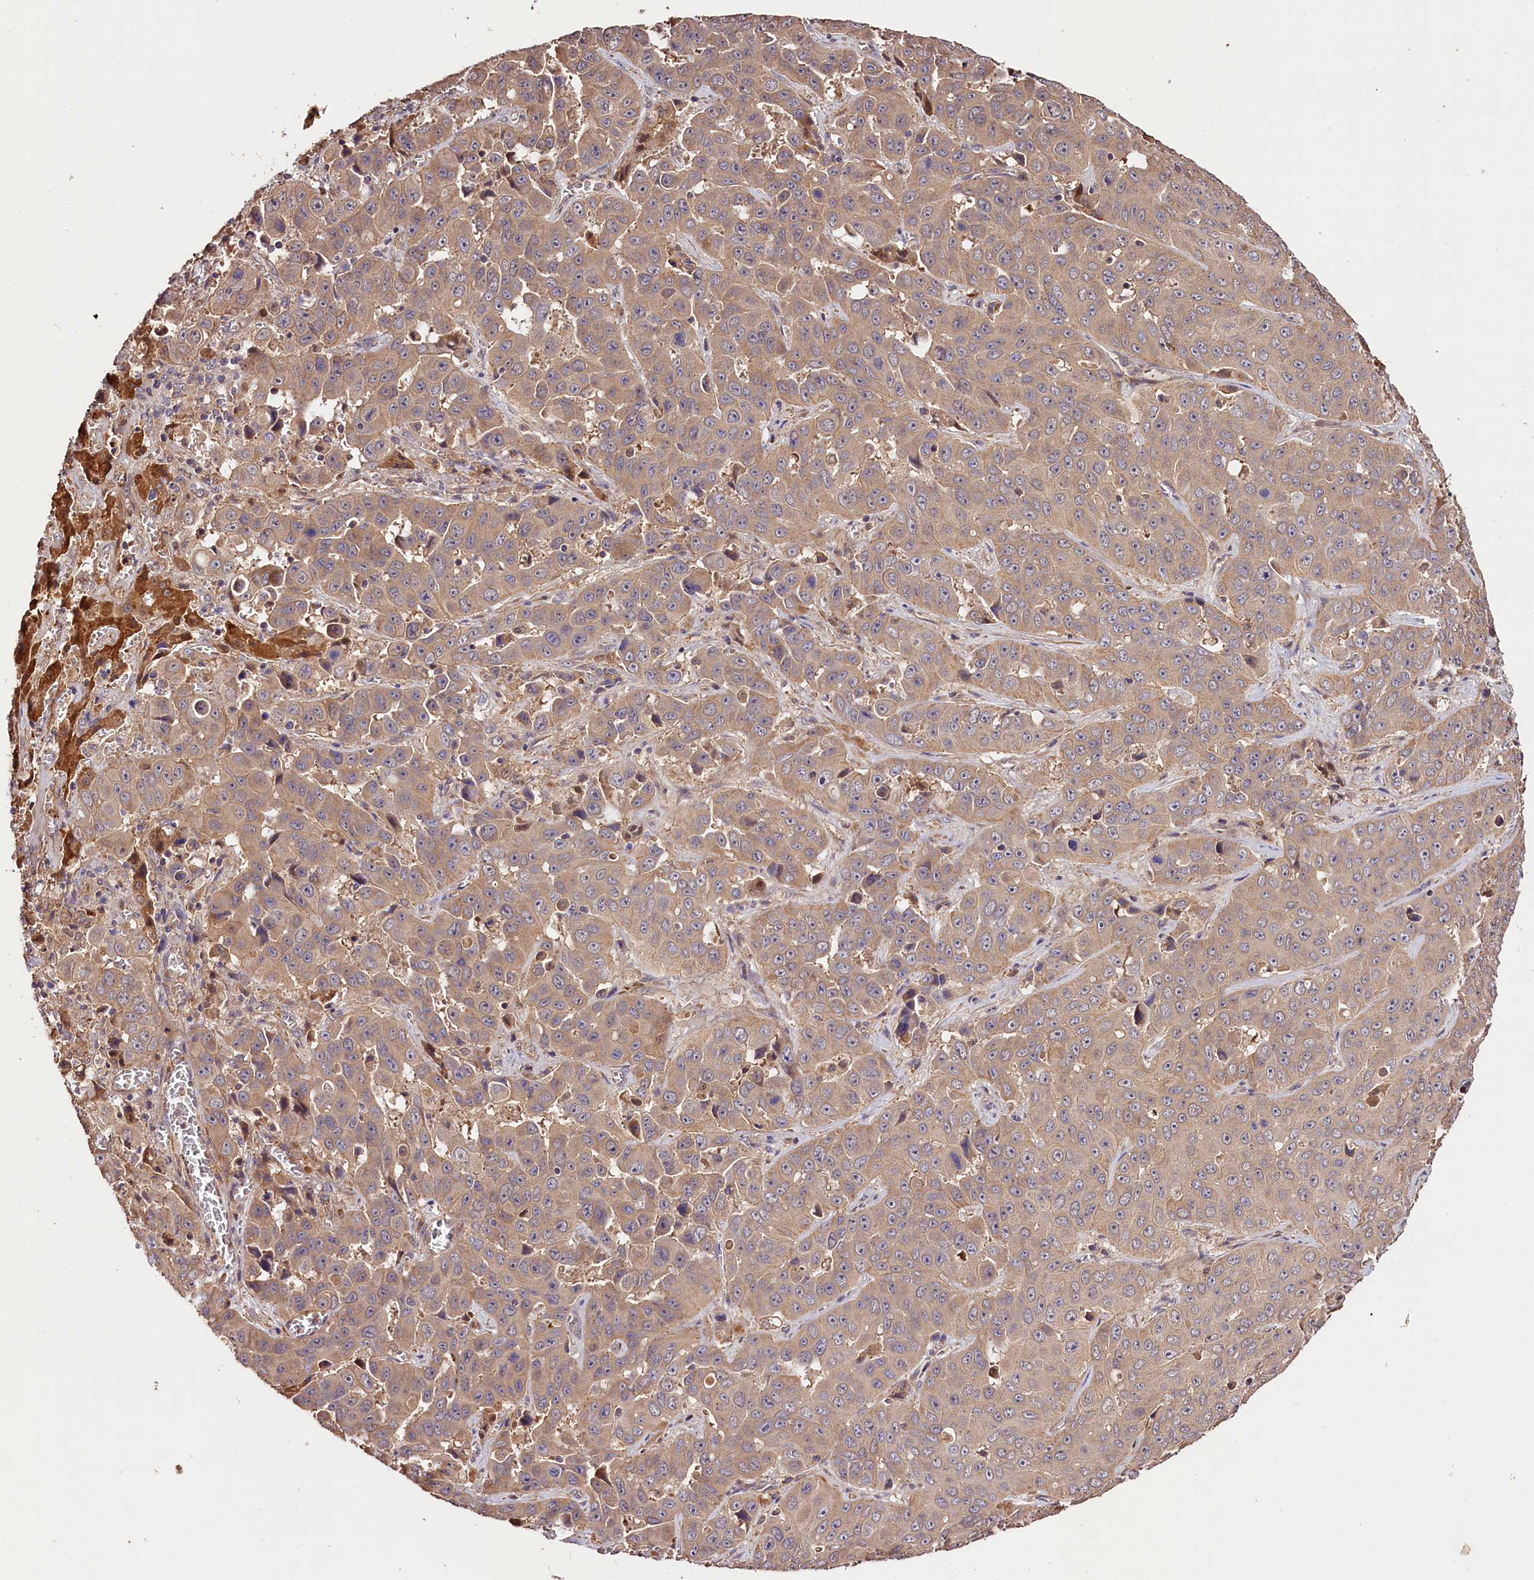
{"staining": {"intensity": "weak", "quantity": "25%-75%", "location": "cytoplasmic/membranous"}, "tissue": "liver cancer", "cell_type": "Tumor cells", "image_type": "cancer", "snomed": [{"axis": "morphology", "description": "Cholangiocarcinoma"}, {"axis": "topography", "description": "Liver"}], "caption": "This is an image of immunohistochemistry (IHC) staining of liver cholangiocarcinoma, which shows weak expression in the cytoplasmic/membranous of tumor cells.", "gene": "CES3", "patient": {"sex": "female", "age": 52}}